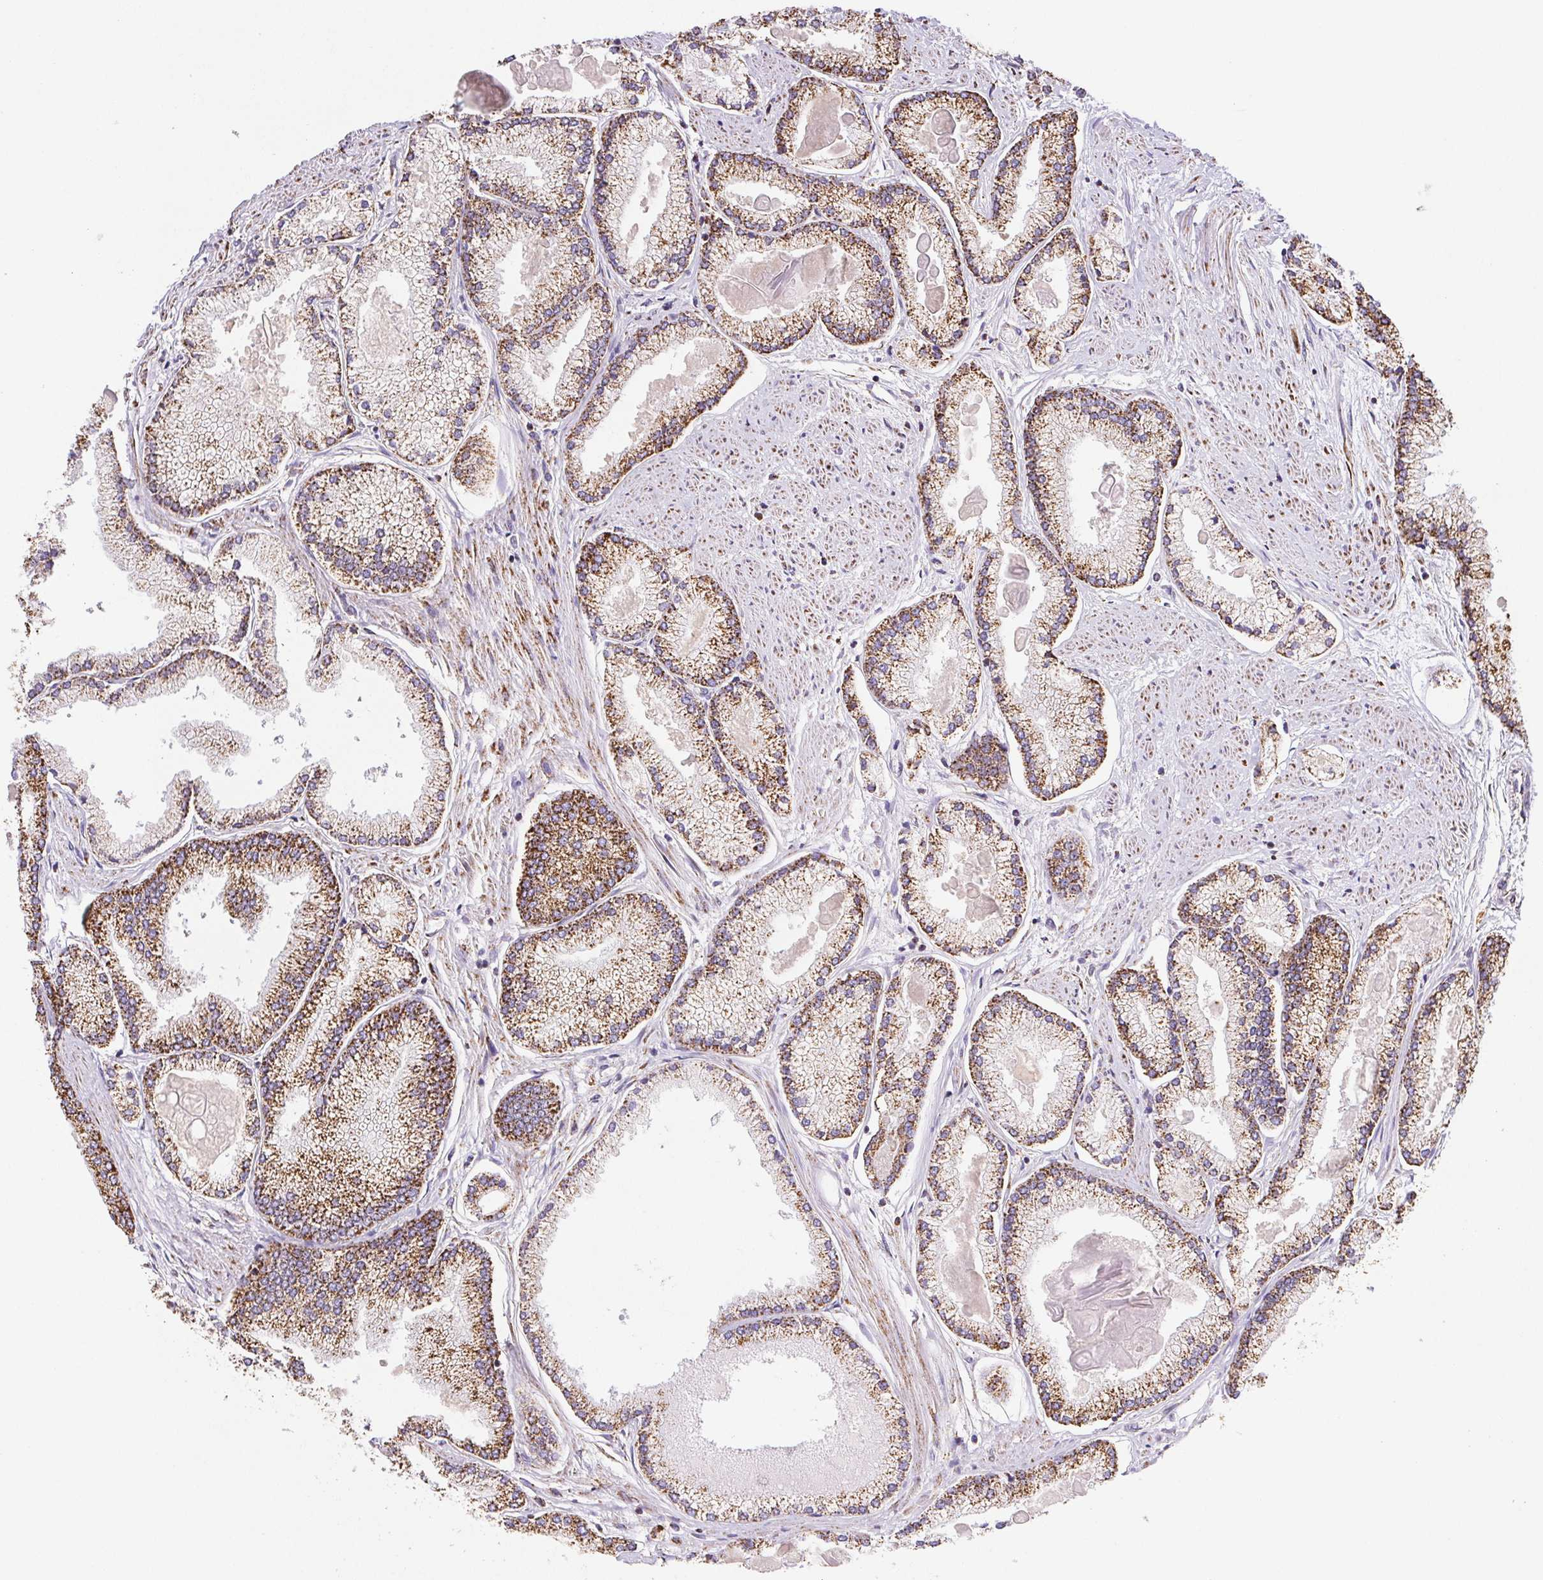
{"staining": {"intensity": "moderate", "quantity": ">75%", "location": "cytoplasmic/membranous"}, "tissue": "prostate cancer", "cell_type": "Tumor cells", "image_type": "cancer", "snomed": [{"axis": "morphology", "description": "Adenocarcinoma, High grade"}, {"axis": "topography", "description": "Prostate"}], "caption": "Tumor cells exhibit moderate cytoplasmic/membranous expression in approximately >75% of cells in prostate cancer. (DAB (3,3'-diaminobenzidine) = brown stain, brightfield microscopy at high magnification).", "gene": "NIPSNAP2", "patient": {"sex": "male", "age": 68}}